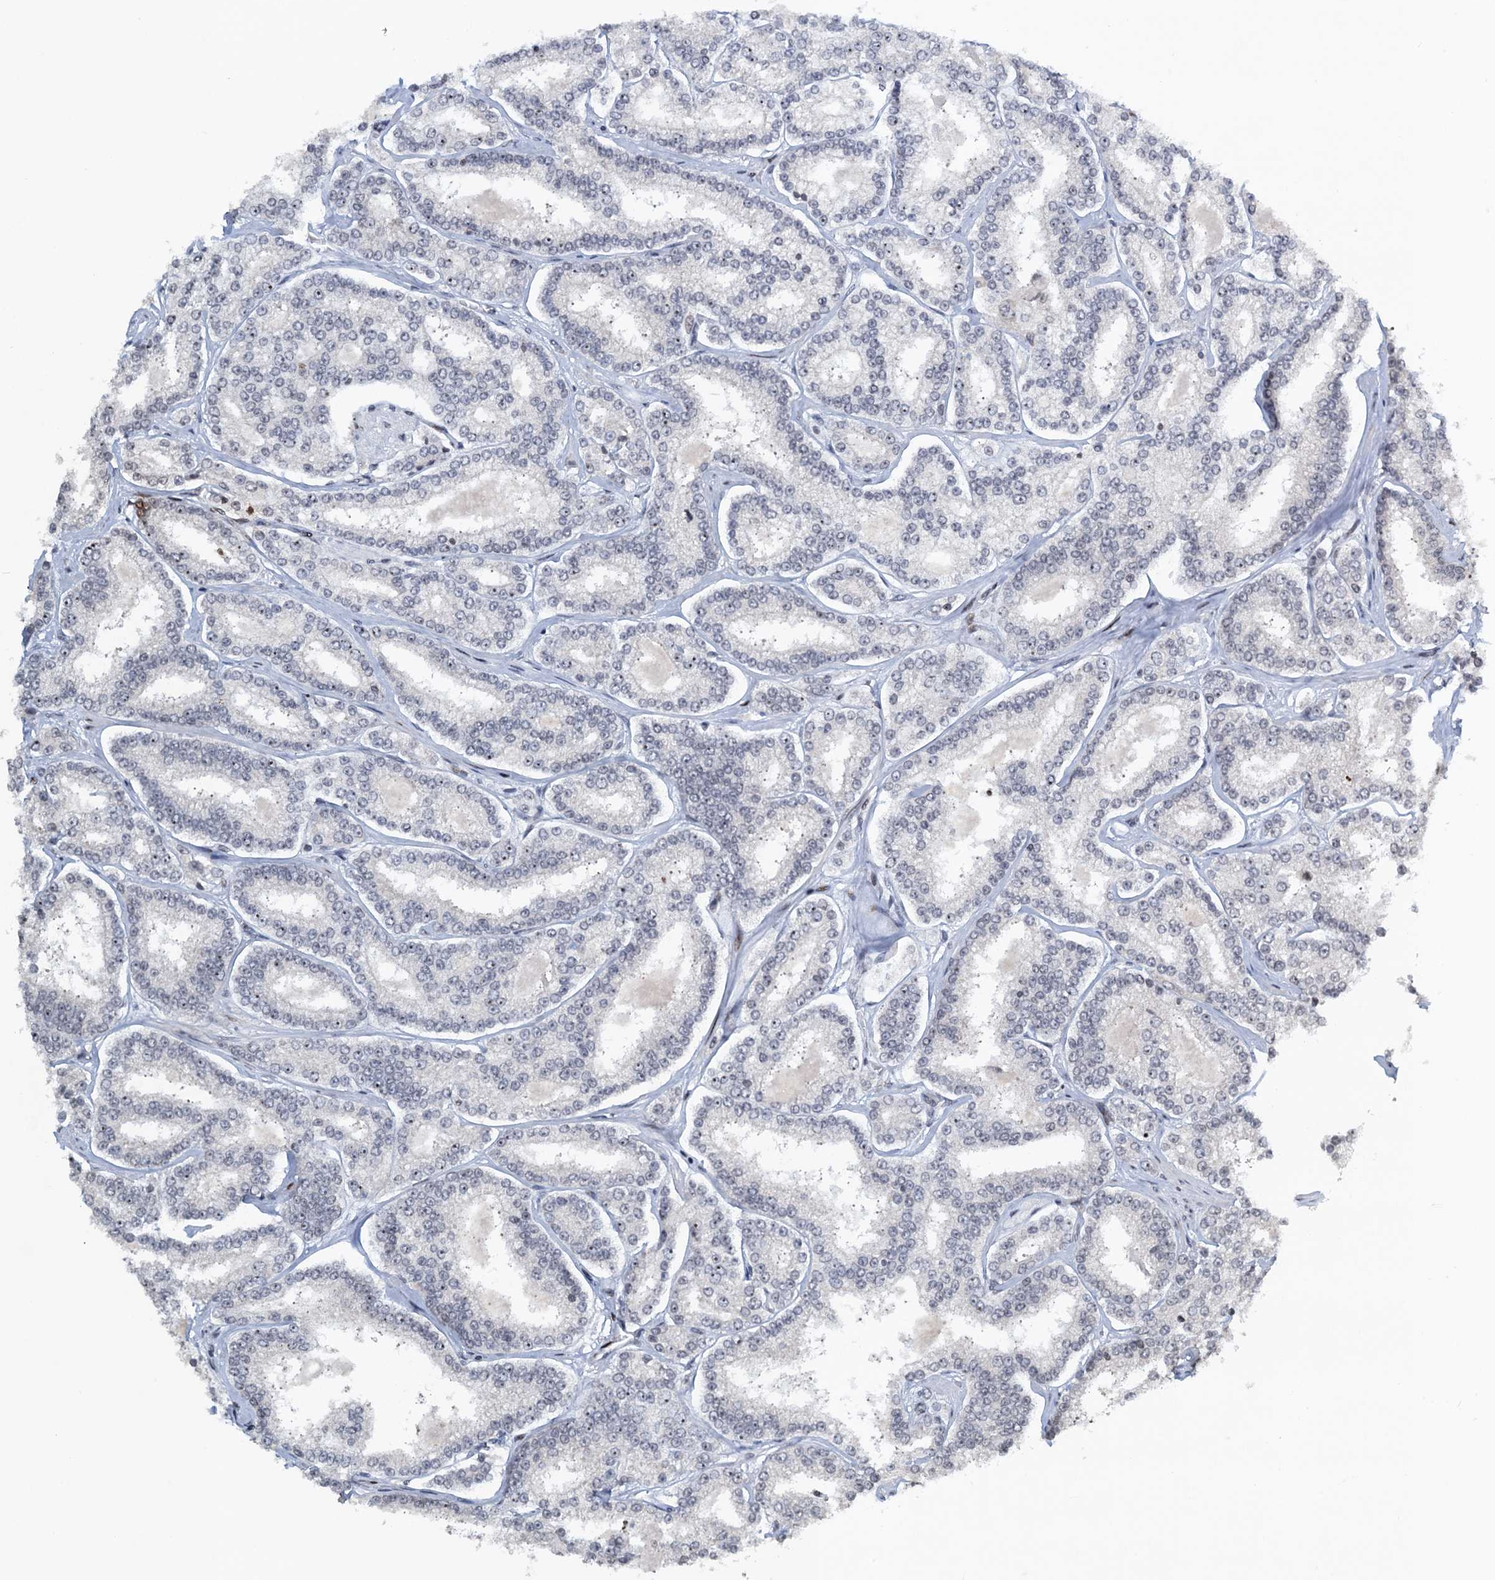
{"staining": {"intensity": "negative", "quantity": "none", "location": "none"}, "tissue": "prostate cancer", "cell_type": "Tumor cells", "image_type": "cancer", "snomed": [{"axis": "morphology", "description": "Normal tissue, NOS"}, {"axis": "morphology", "description": "Adenocarcinoma, High grade"}, {"axis": "topography", "description": "Prostate"}], "caption": "Immunohistochemistry of human high-grade adenocarcinoma (prostate) demonstrates no positivity in tumor cells. (Brightfield microscopy of DAB immunohistochemistry (IHC) at high magnification).", "gene": "FYB1", "patient": {"sex": "male", "age": 83}}